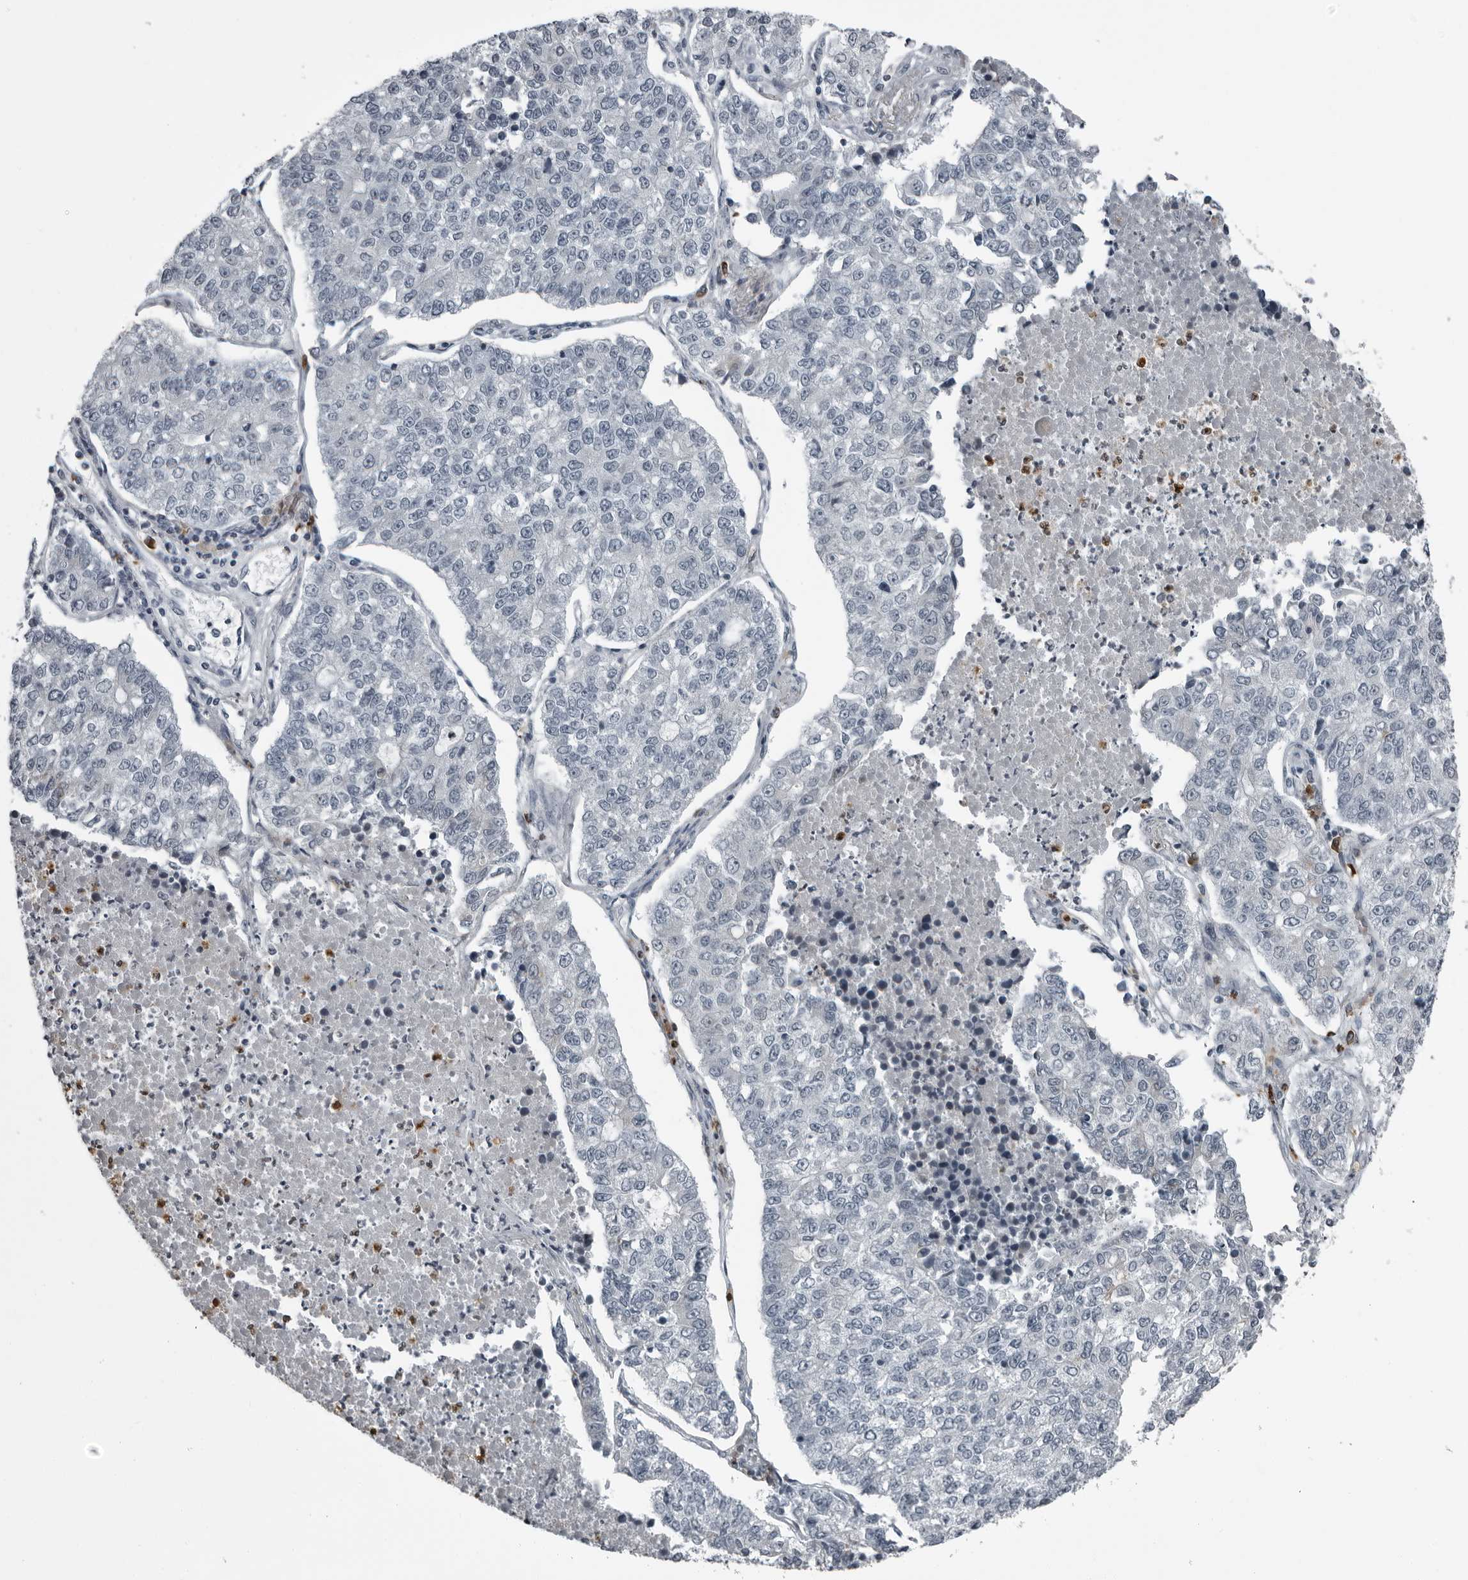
{"staining": {"intensity": "negative", "quantity": "none", "location": "none"}, "tissue": "lung cancer", "cell_type": "Tumor cells", "image_type": "cancer", "snomed": [{"axis": "morphology", "description": "Adenocarcinoma, NOS"}, {"axis": "topography", "description": "Lung"}], "caption": "The IHC histopathology image has no significant positivity in tumor cells of lung cancer (adenocarcinoma) tissue.", "gene": "RTCA", "patient": {"sex": "male", "age": 49}}